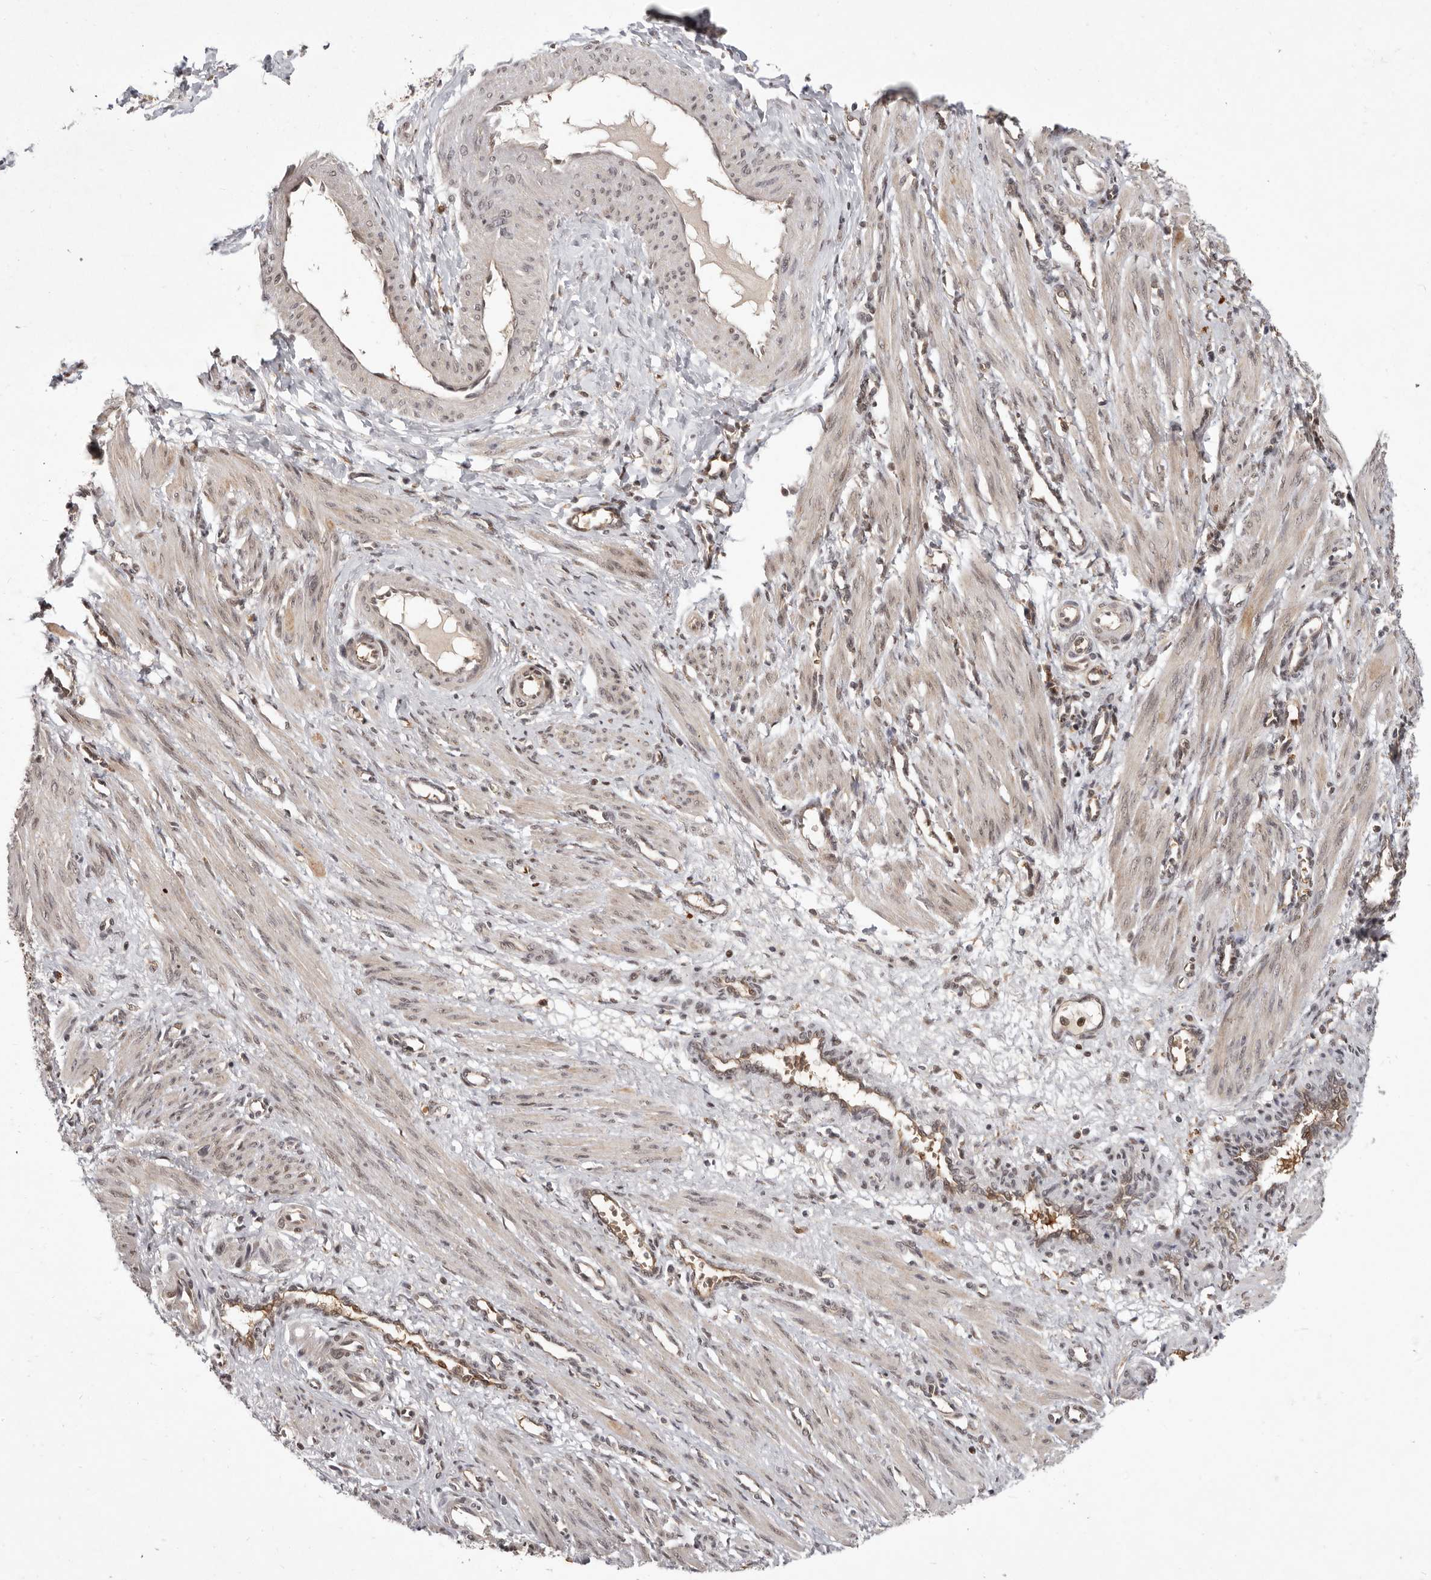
{"staining": {"intensity": "weak", "quantity": "25%-75%", "location": "cytoplasmic/membranous,nuclear"}, "tissue": "smooth muscle", "cell_type": "Smooth muscle cells", "image_type": "normal", "snomed": [{"axis": "morphology", "description": "Normal tissue, NOS"}, {"axis": "topography", "description": "Endometrium"}], "caption": "A low amount of weak cytoplasmic/membranous,nuclear positivity is present in about 25%-75% of smooth muscle cells in benign smooth muscle.", "gene": "NCOA3", "patient": {"sex": "female", "age": 33}}